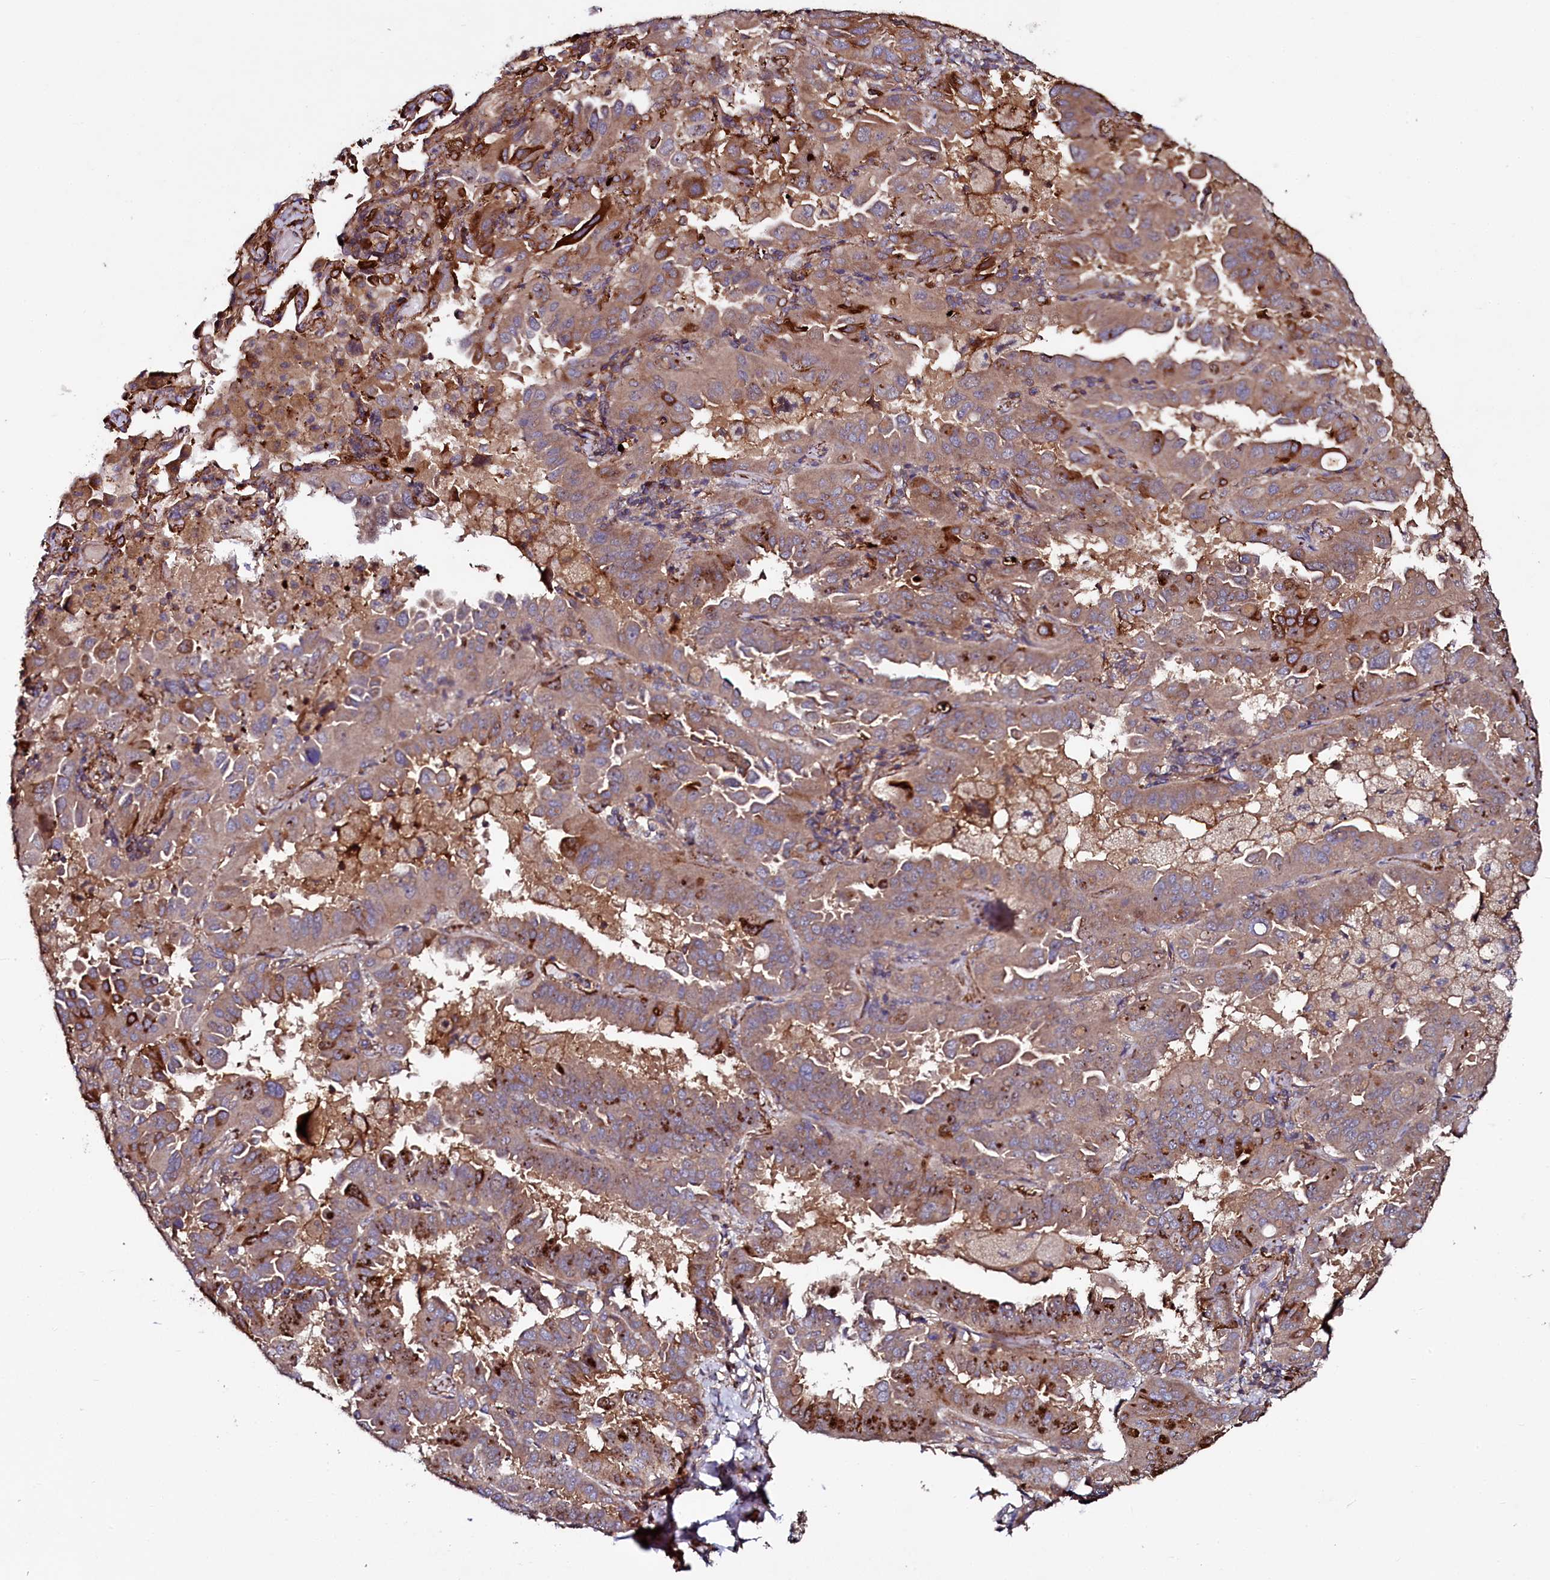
{"staining": {"intensity": "moderate", "quantity": "25%-75%", "location": "cytoplasmic/membranous"}, "tissue": "lung cancer", "cell_type": "Tumor cells", "image_type": "cancer", "snomed": [{"axis": "morphology", "description": "Adenocarcinoma, NOS"}, {"axis": "topography", "description": "Lung"}], "caption": "A brown stain highlights moderate cytoplasmic/membranous expression of a protein in human adenocarcinoma (lung) tumor cells.", "gene": "USPL1", "patient": {"sex": "male", "age": 64}}